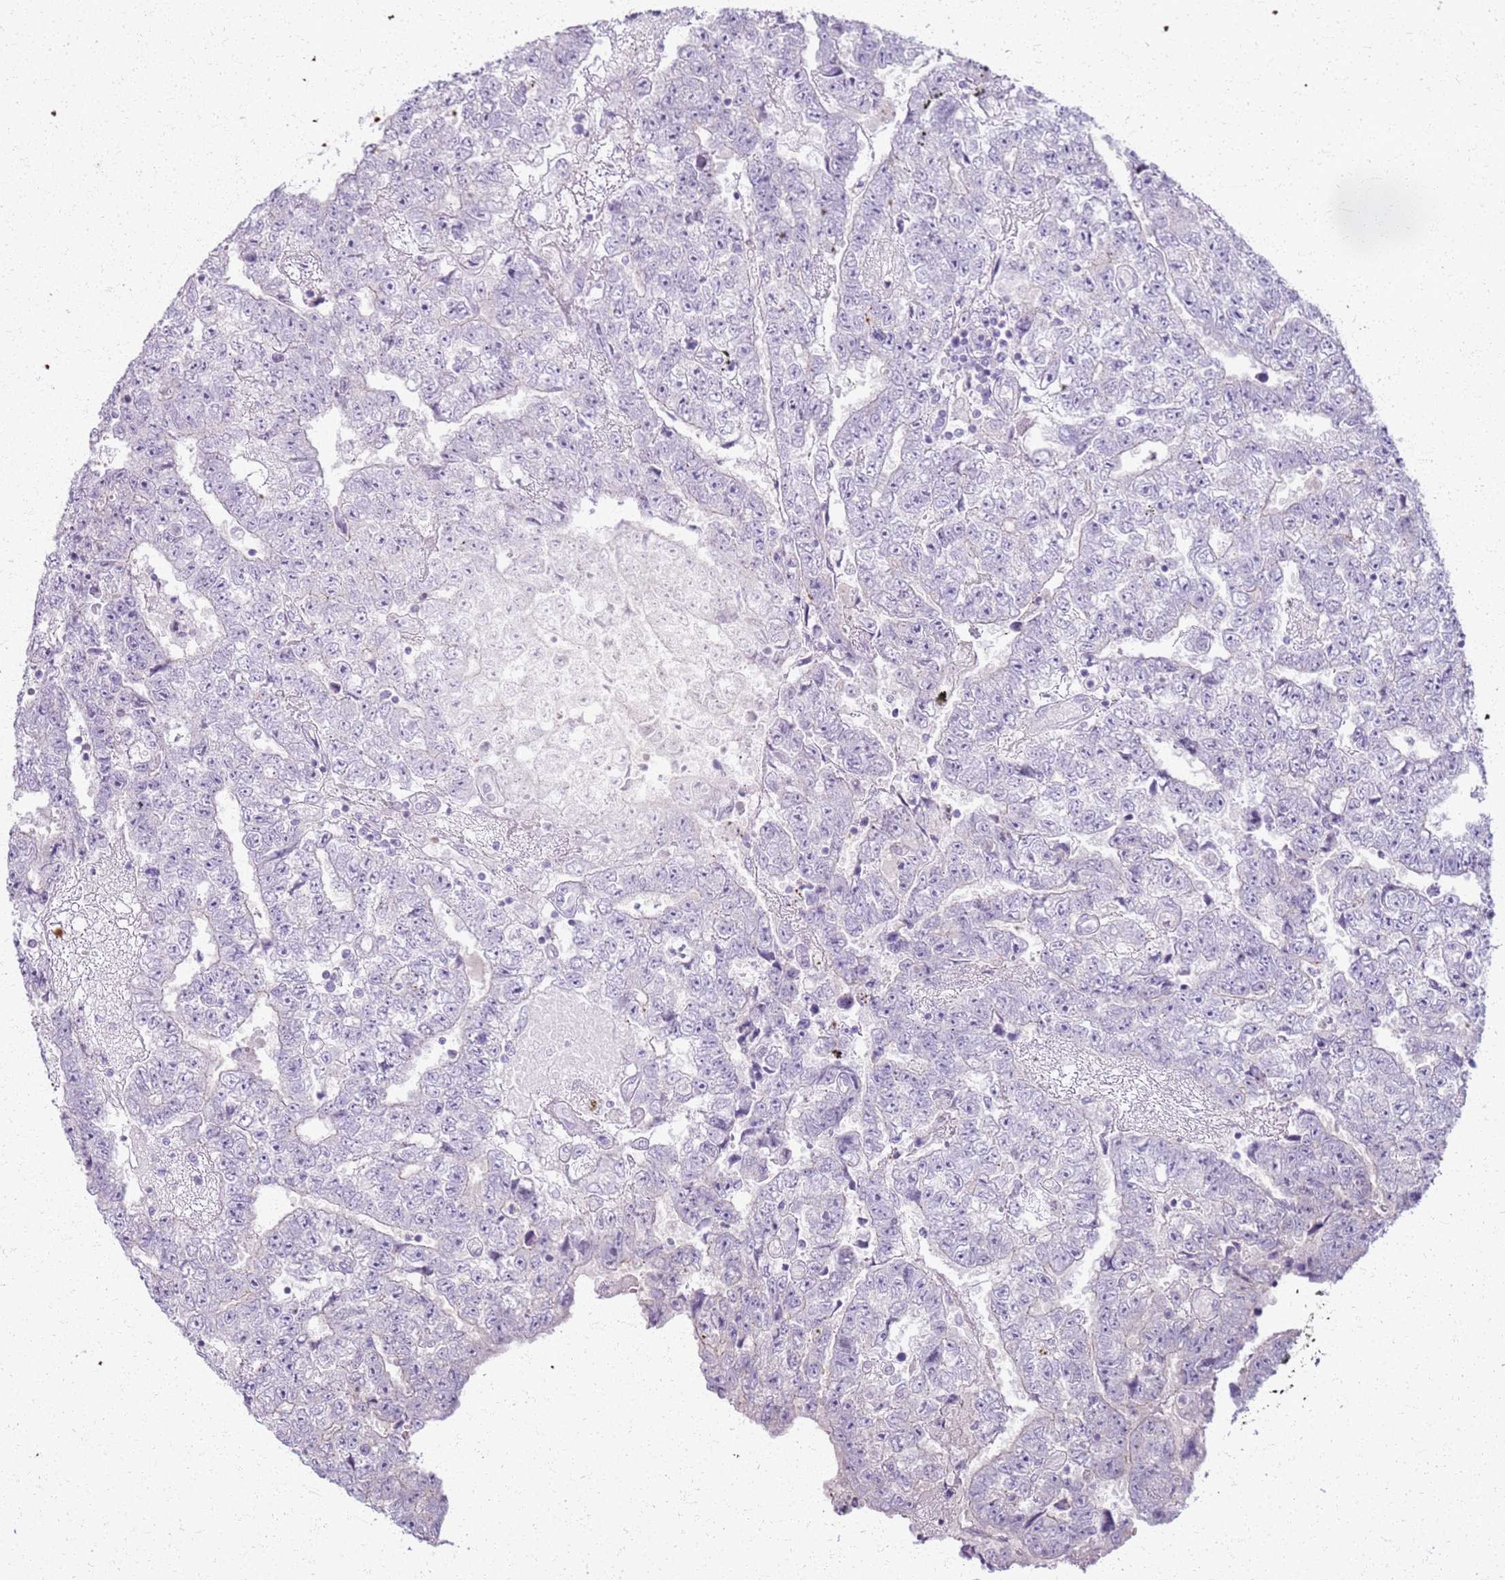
{"staining": {"intensity": "negative", "quantity": "none", "location": "none"}, "tissue": "testis cancer", "cell_type": "Tumor cells", "image_type": "cancer", "snomed": [{"axis": "morphology", "description": "Carcinoma, Embryonal, NOS"}, {"axis": "topography", "description": "Testis"}], "caption": "Immunohistochemistry (IHC) photomicrograph of neoplastic tissue: testis embryonal carcinoma stained with DAB (3,3'-diaminobenzidine) reveals no significant protein positivity in tumor cells.", "gene": "CSRP3", "patient": {"sex": "male", "age": 25}}